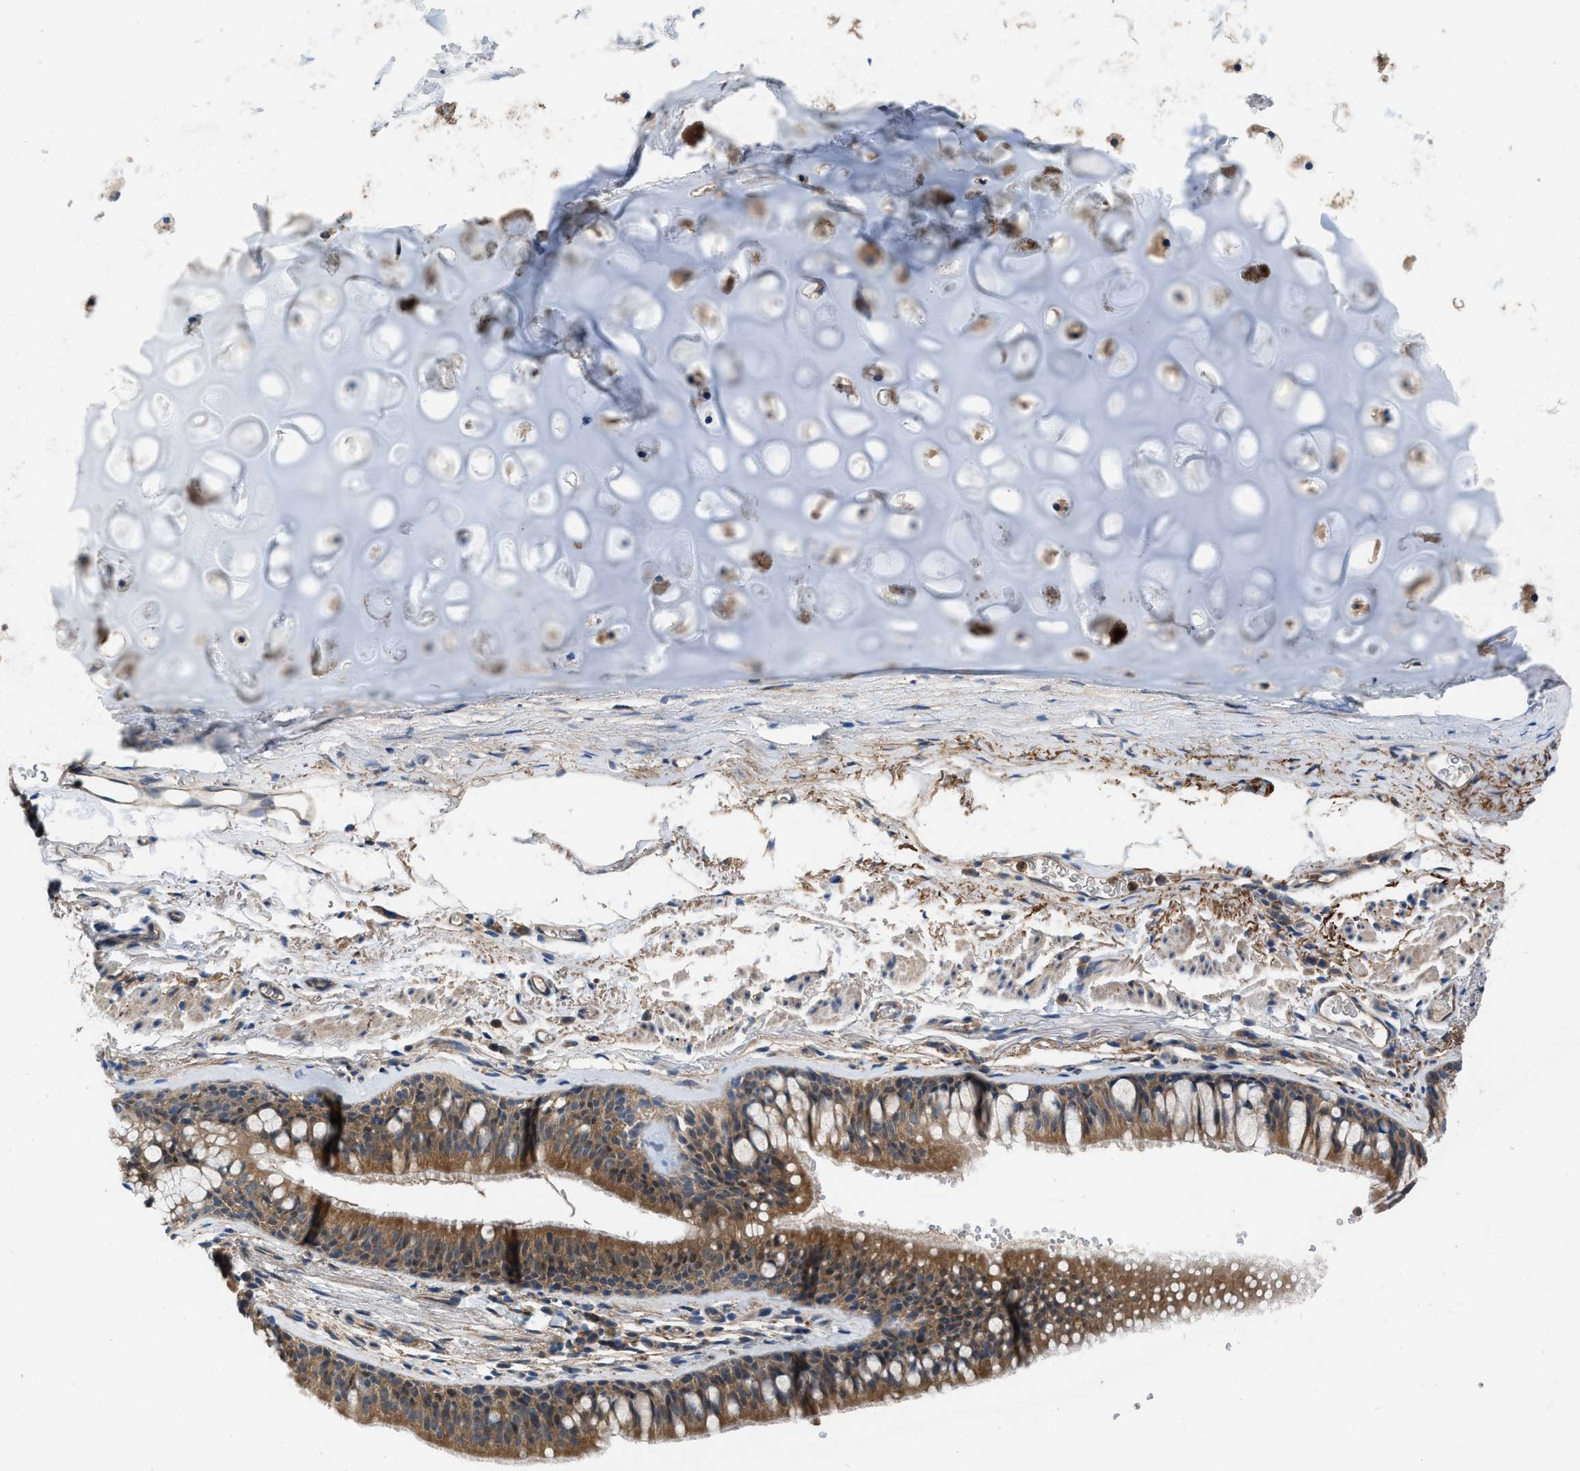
{"staining": {"intensity": "moderate", "quantity": ">75%", "location": "cytoplasmic/membranous"}, "tissue": "bronchus", "cell_type": "Respiratory epithelial cells", "image_type": "normal", "snomed": [{"axis": "morphology", "description": "Normal tissue, NOS"}, {"axis": "topography", "description": "Cartilage tissue"}, {"axis": "topography", "description": "Bronchus"}], "caption": "DAB (3,3'-diaminobenzidine) immunohistochemical staining of benign human bronchus exhibits moderate cytoplasmic/membranous protein positivity in approximately >75% of respiratory epithelial cells. The protein is stained brown, and the nuclei are stained in blue (DAB (3,3'-diaminobenzidine) IHC with brightfield microscopy, high magnification).", "gene": "USP25", "patient": {"sex": "female", "age": 53}}